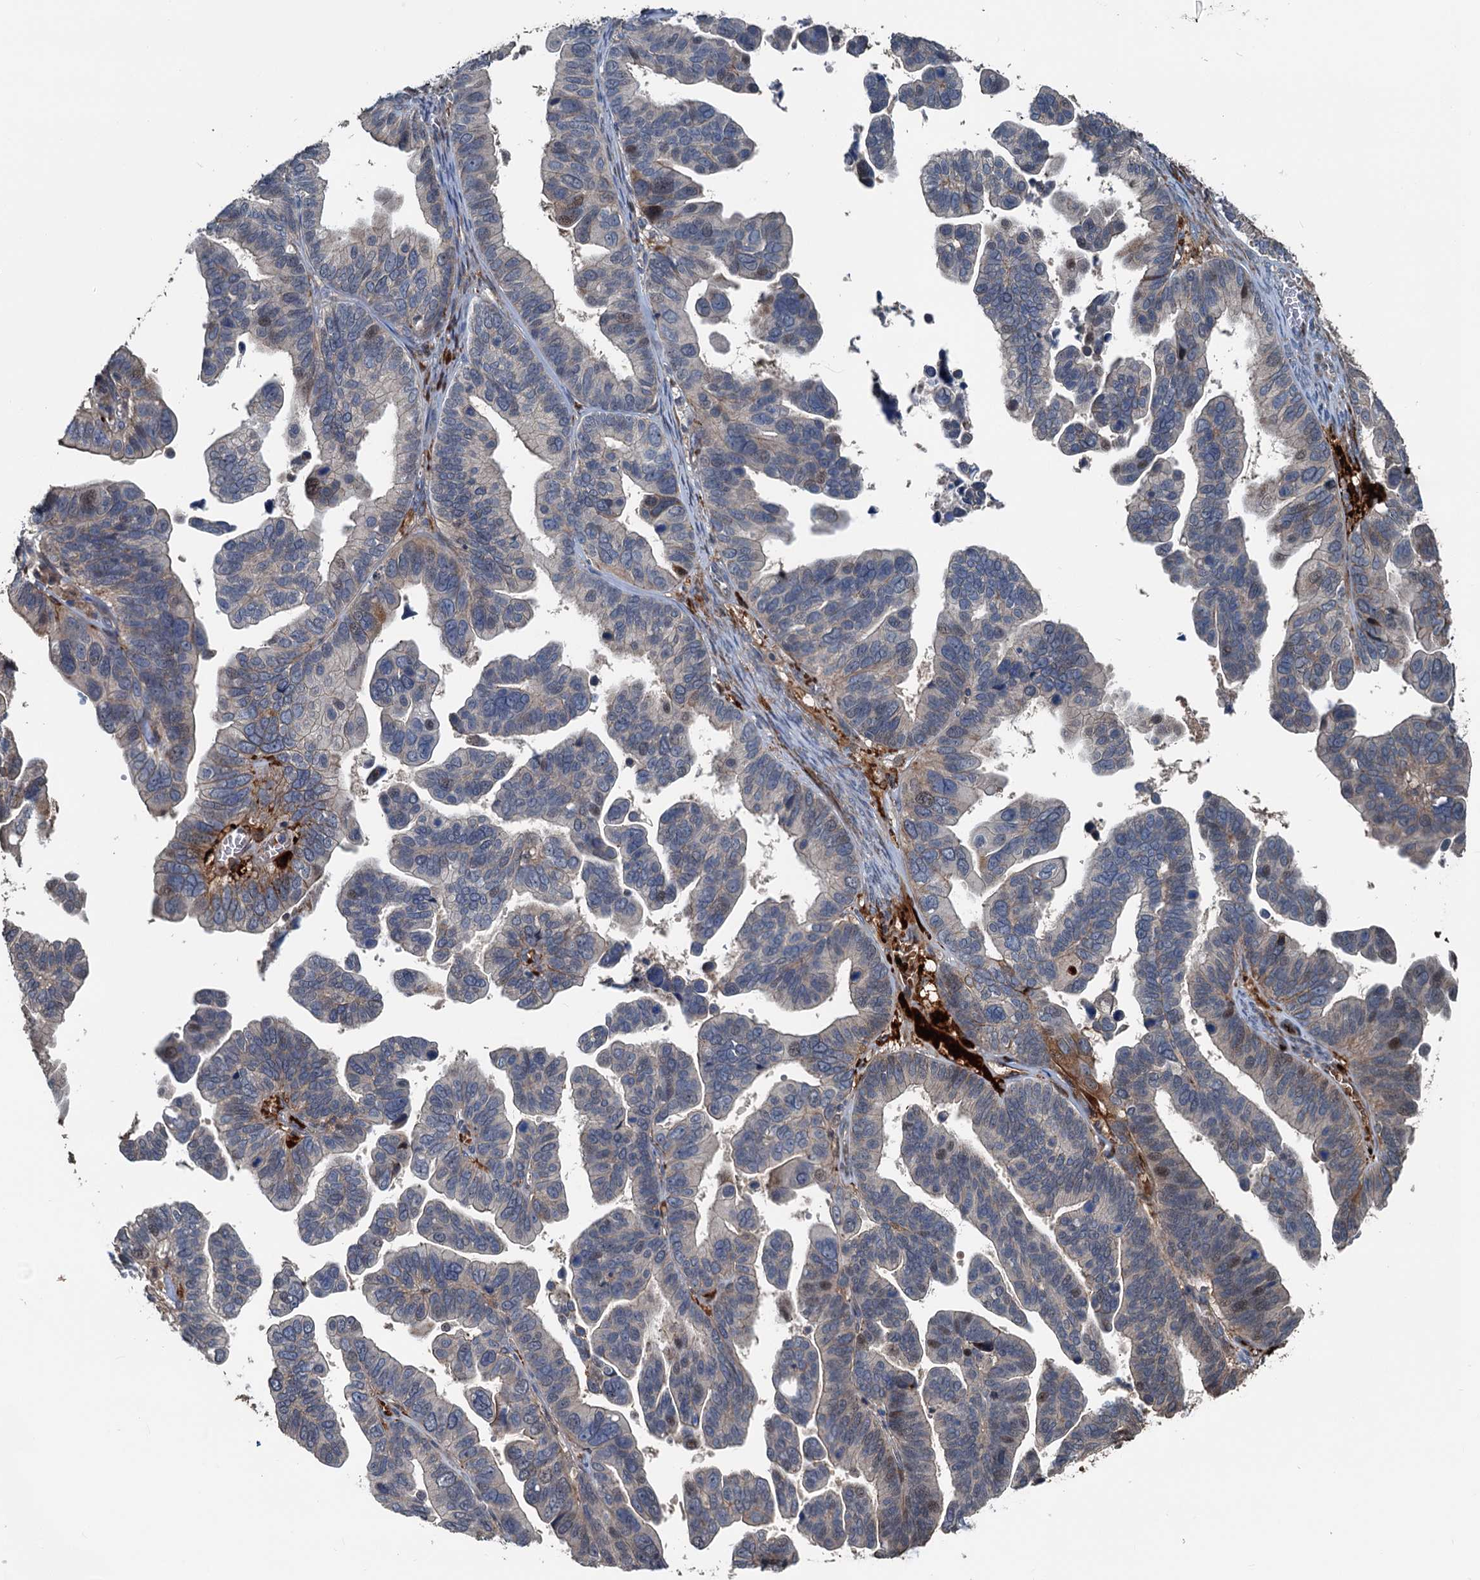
{"staining": {"intensity": "moderate", "quantity": "<25%", "location": "cytoplasmic/membranous"}, "tissue": "ovarian cancer", "cell_type": "Tumor cells", "image_type": "cancer", "snomed": [{"axis": "morphology", "description": "Cystadenocarcinoma, serous, NOS"}, {"axis": "topography", "description": "Ovary"}], "caption": "Immunohistochemical staining of human ovarian cancer shows low levels of moderate cytoplasmic/membranous protein expression in about <25% of tumor cells.", "gene": "TEDC1", "patient": {"sex": "female", "age": 56}}